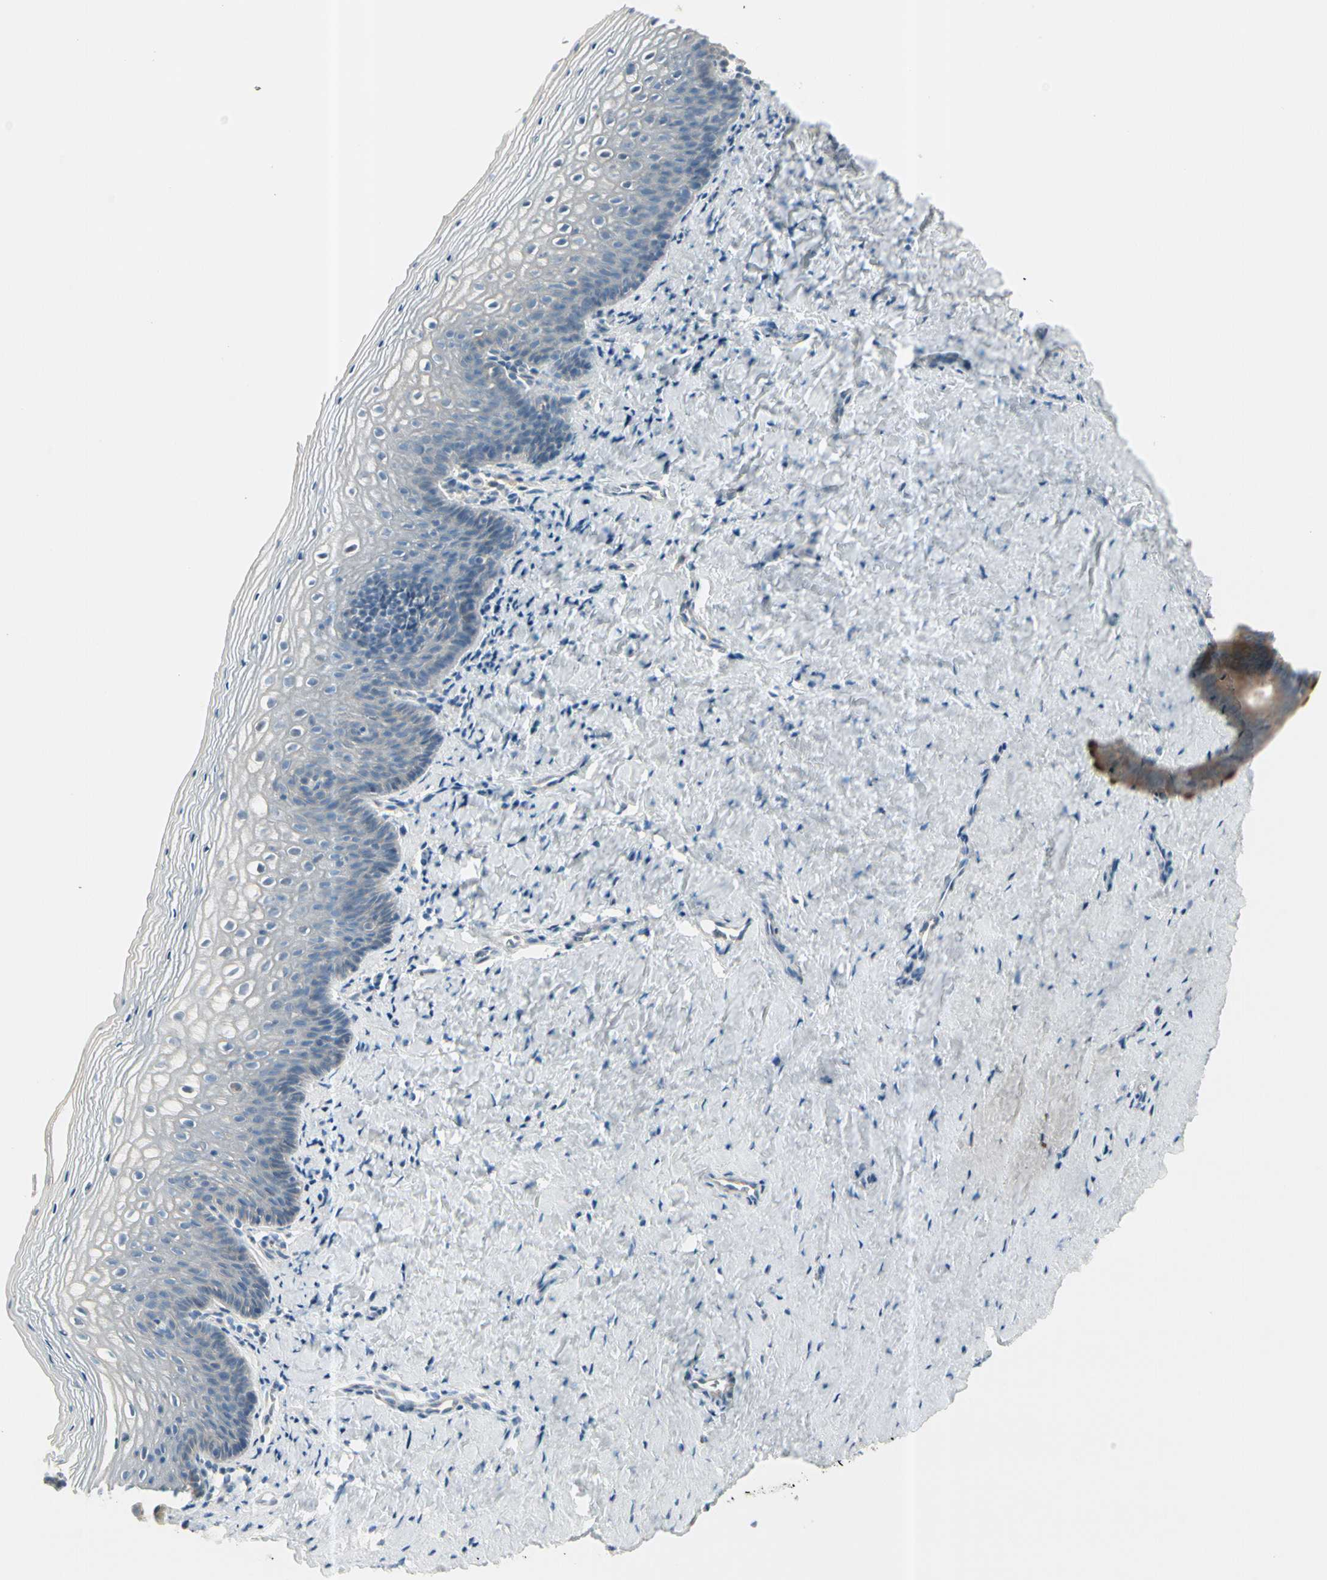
{"staining": {"intensity": "weak", "quantity": "<25%", "location": "cytoplasmic/membranous"}, "tissue": "vagina", "cell_type": "Squamous epithelial cells", "image_type": "normal", "snomed": [{"axis": "morphology", "description": "Normal tissue, NOS"}, {"axis": "topography", "description": "Vagina"}], "caption": "High magnification brightfield microscopy of benign vagina stained with DAB (3,3'-diaminobenzidine) (brown) and counterstained with hematoxylin (blue): squamous epithelial cells show no significant staining.", "gene": "CYP2E1", "patient": {"sex": "female", "age": 46}}